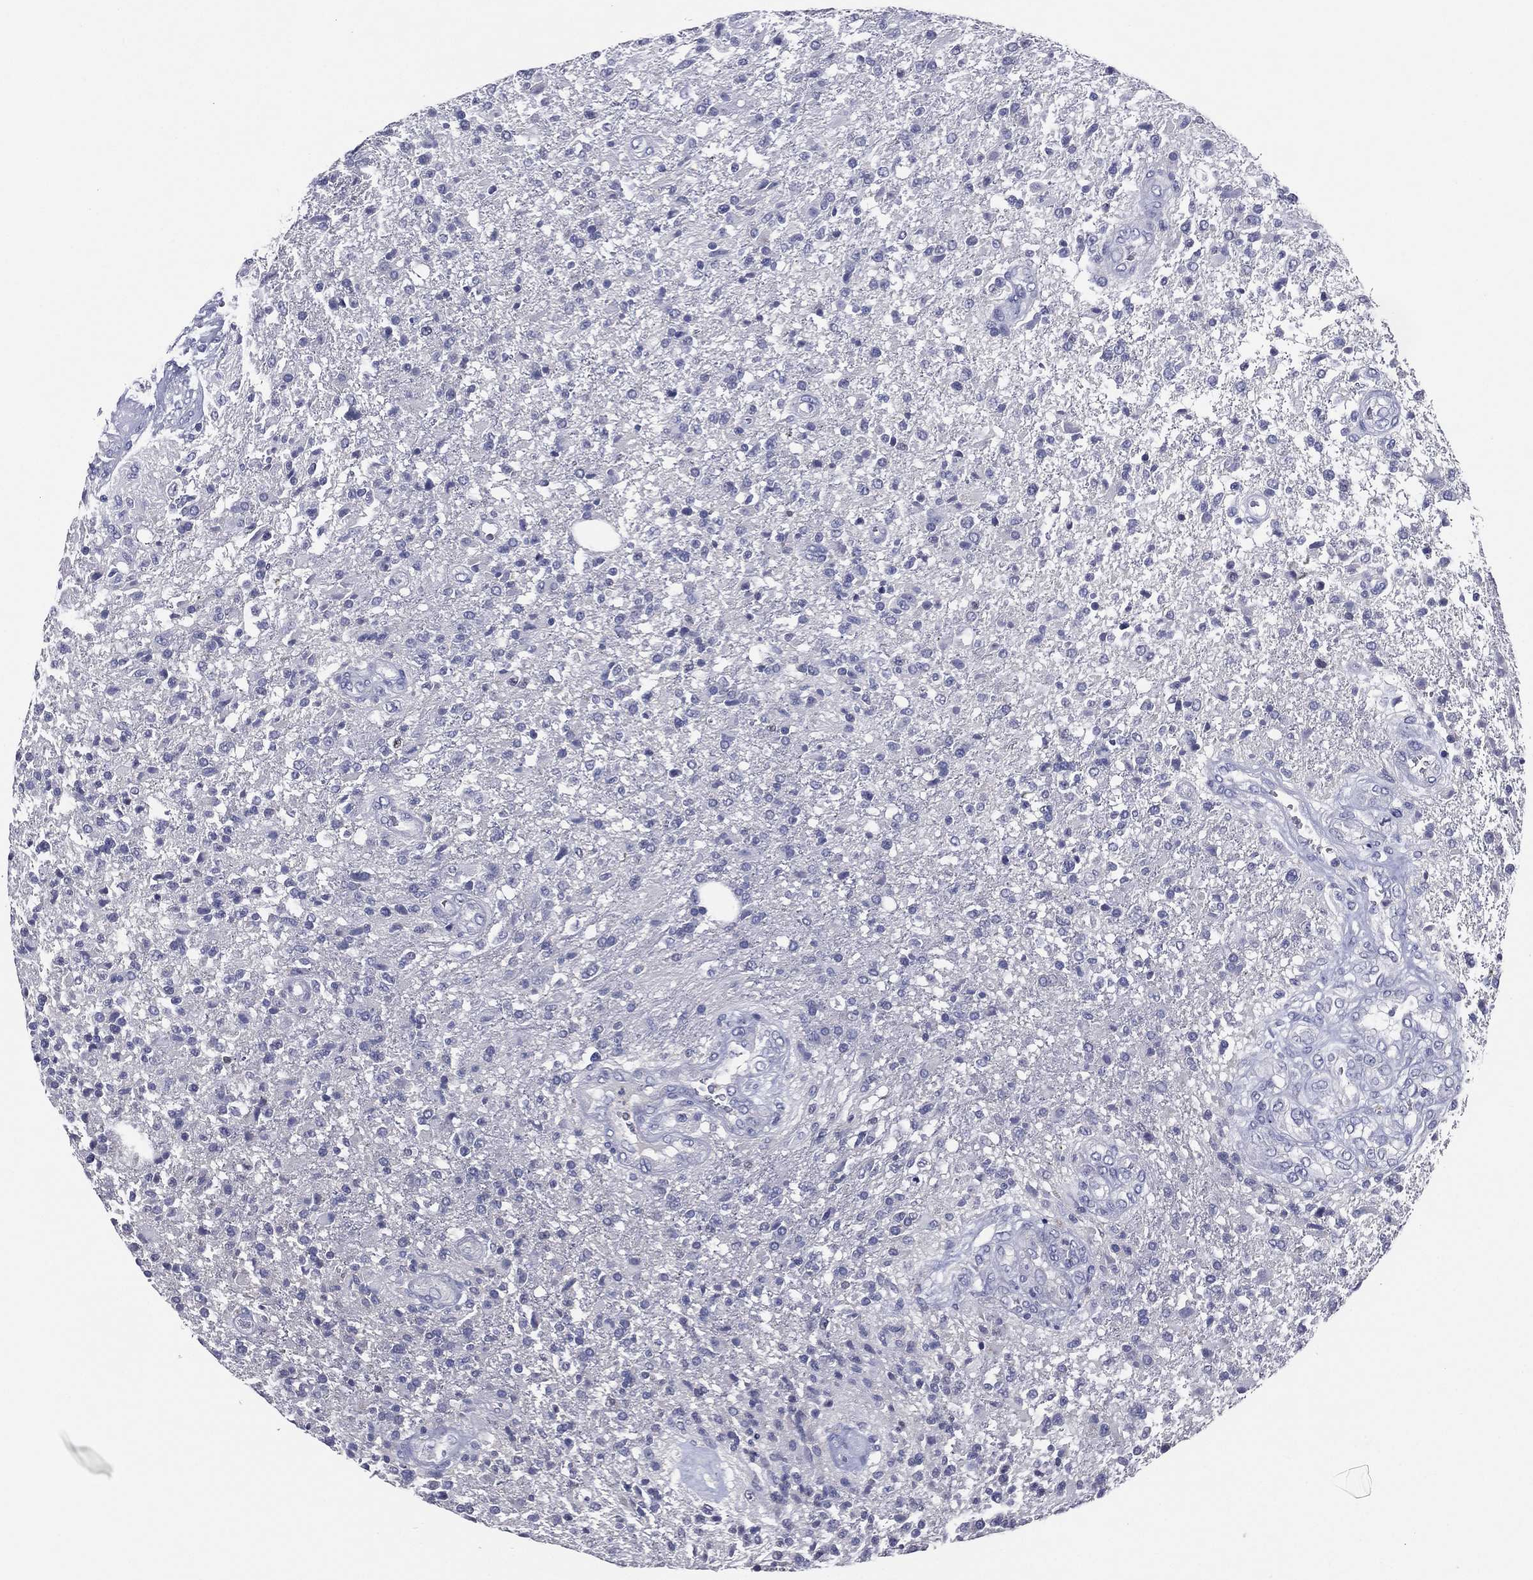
{"staining": {"intensity": "negative", "quantity": "none", "location": "none"}, "tissue": "glioma", "cell_type": "Tumor cells", "image_type": "cancer", "snomed": [{"axis": "morphology", "description": "Glioma, malignant, High grade"}, {"axis": "topography", "description": "Brain"}], "caption": "An immunohistochemistry (IHC) photomicrograph of glioma is shown. There is no staining in tumor cells of glioma.", "gene": "TFAP2A", "patient": {"sex": "male", "age": 56}}